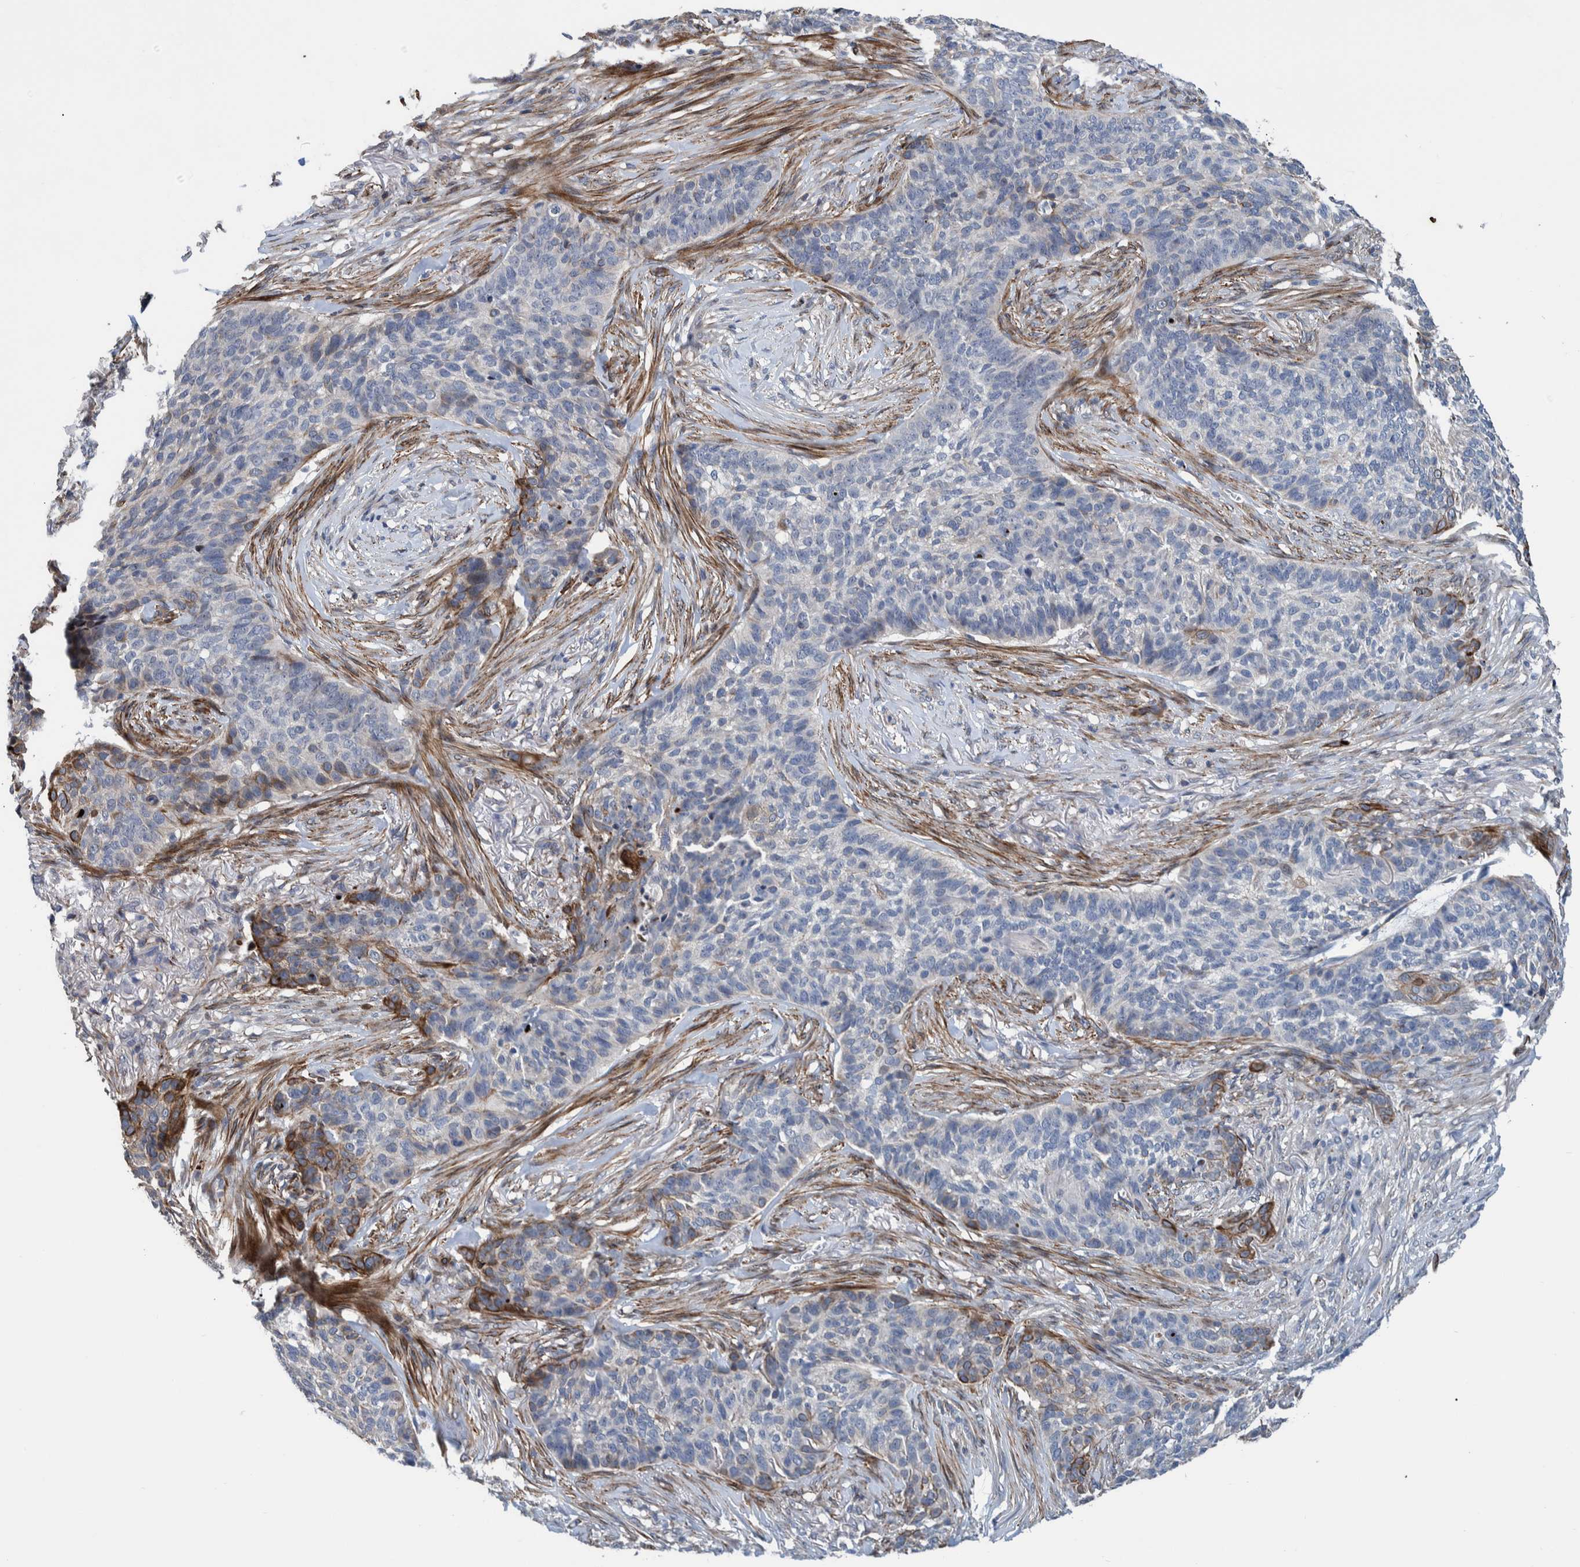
{"staining": {"intensity": "negative", "quantity": "none", "location": "none"}, "tissue": "skin cancer", "cell_type": "Tumor cells", "image_type": "cancer", "snomed": [{"axis": "morphology", "description": "Basal cell carcinoma"}, {"axis": "topography", "description": "Skin"}], "caption": "Immunohistochemistry (IHC) micrograph of neoplastic tissue: skin cancer (basal cell carcinoma) stained with DAB shows no significant protein positivity in tumor cells.", "gene": "MKS1", "patient": {"sex": "male", "age": 85}}